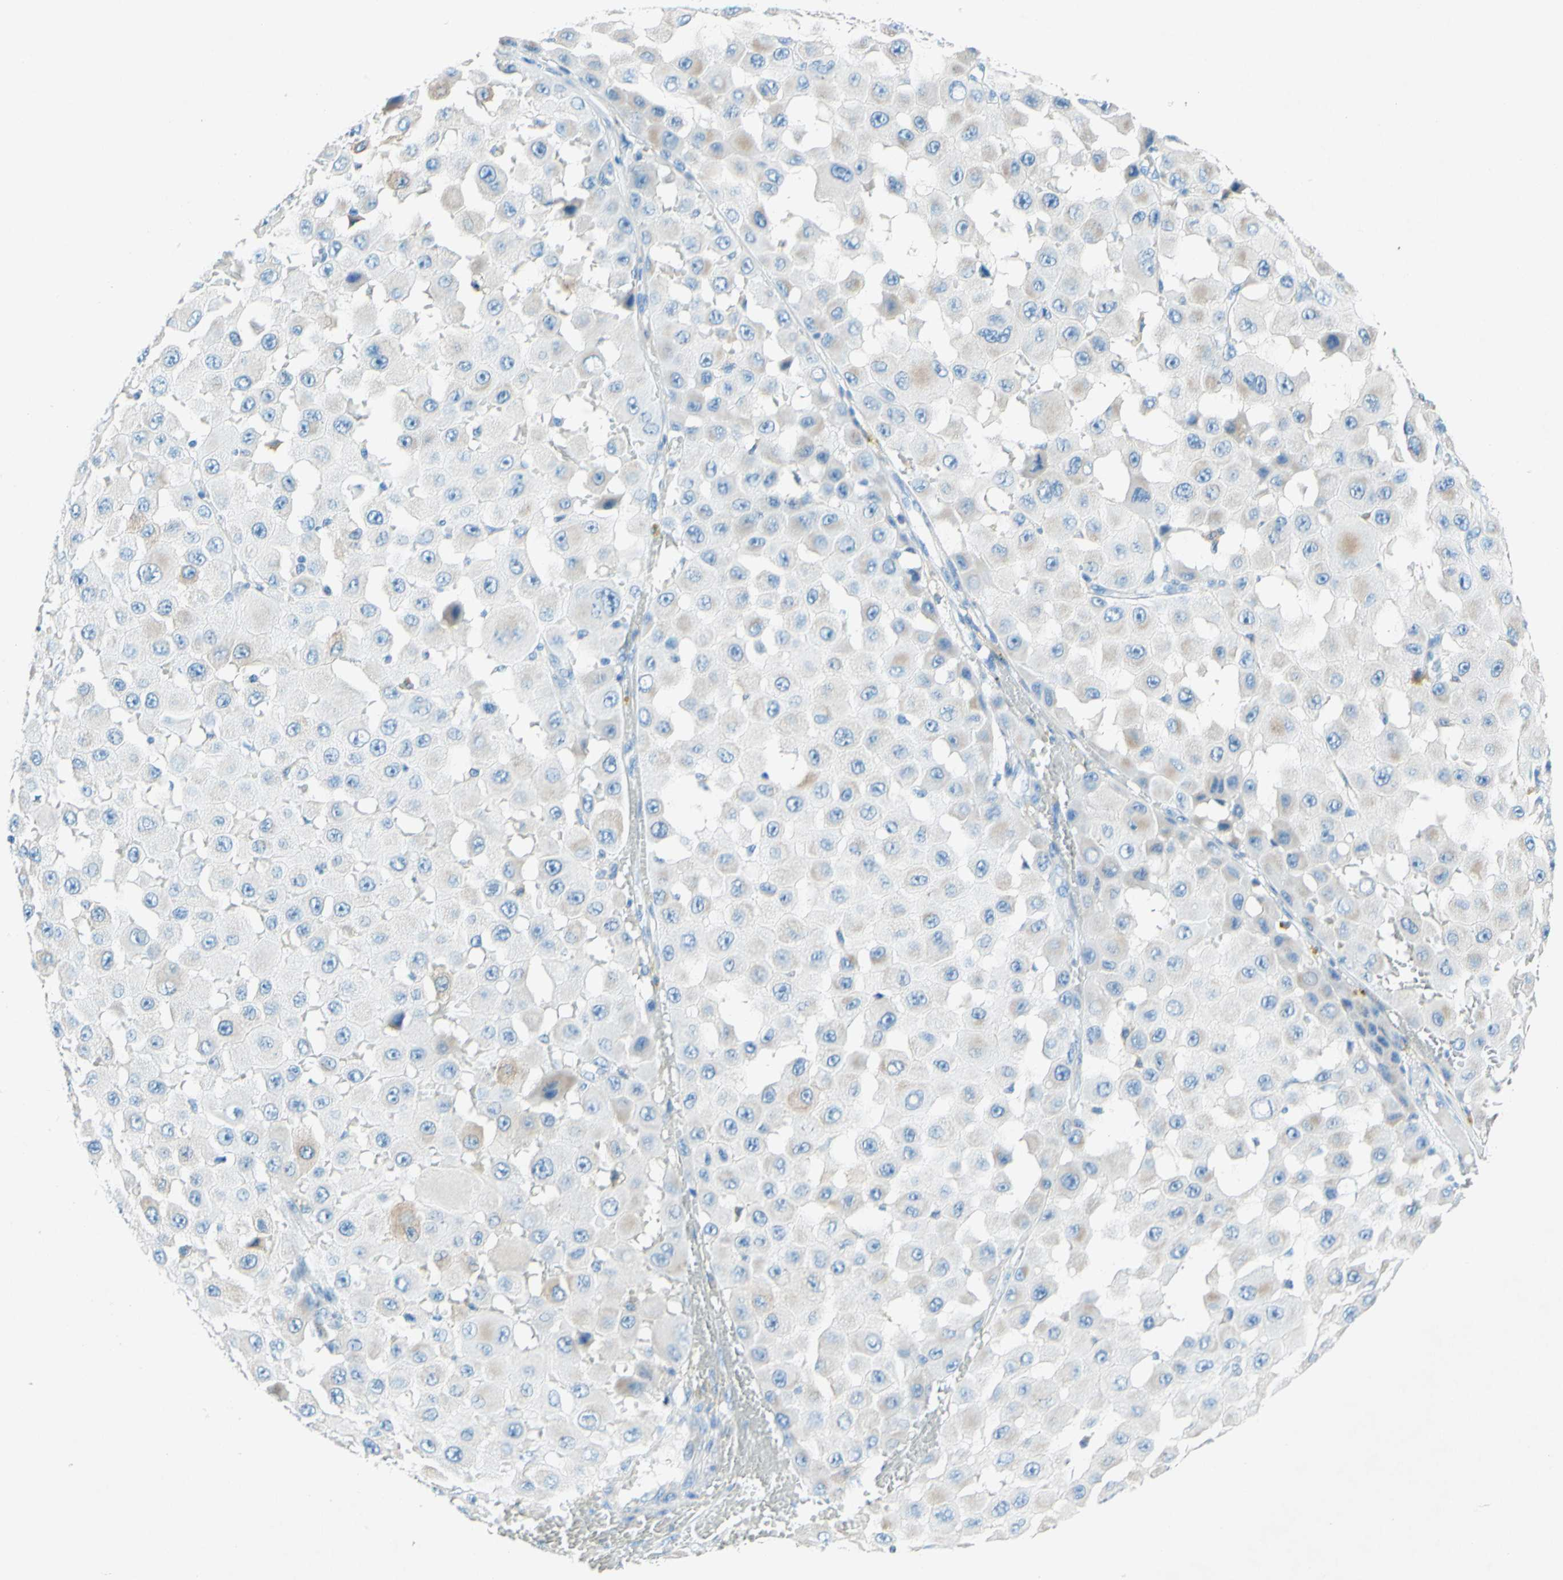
{"staining": {"intensity": "negative", "quantity": "none", "location": "none"}, "tissue": "melanoma", "cell_type": "Tumor cells", "image_type": "cancer", "snomed": [{"axis": "morphology", "description": "Malignant melanoma, NOS"}, {"axis": "topography", "description": "Skin"}], "caption": "IHC photomicrograph of neoplastic tissue: human malignant melanoma stained with DAB (3,3'-diaminobenzidine) exhibits no significant protein expression in tumor cells.", "gene": "SLC46A1", "patient": {"sex": "female", "age": 81}}